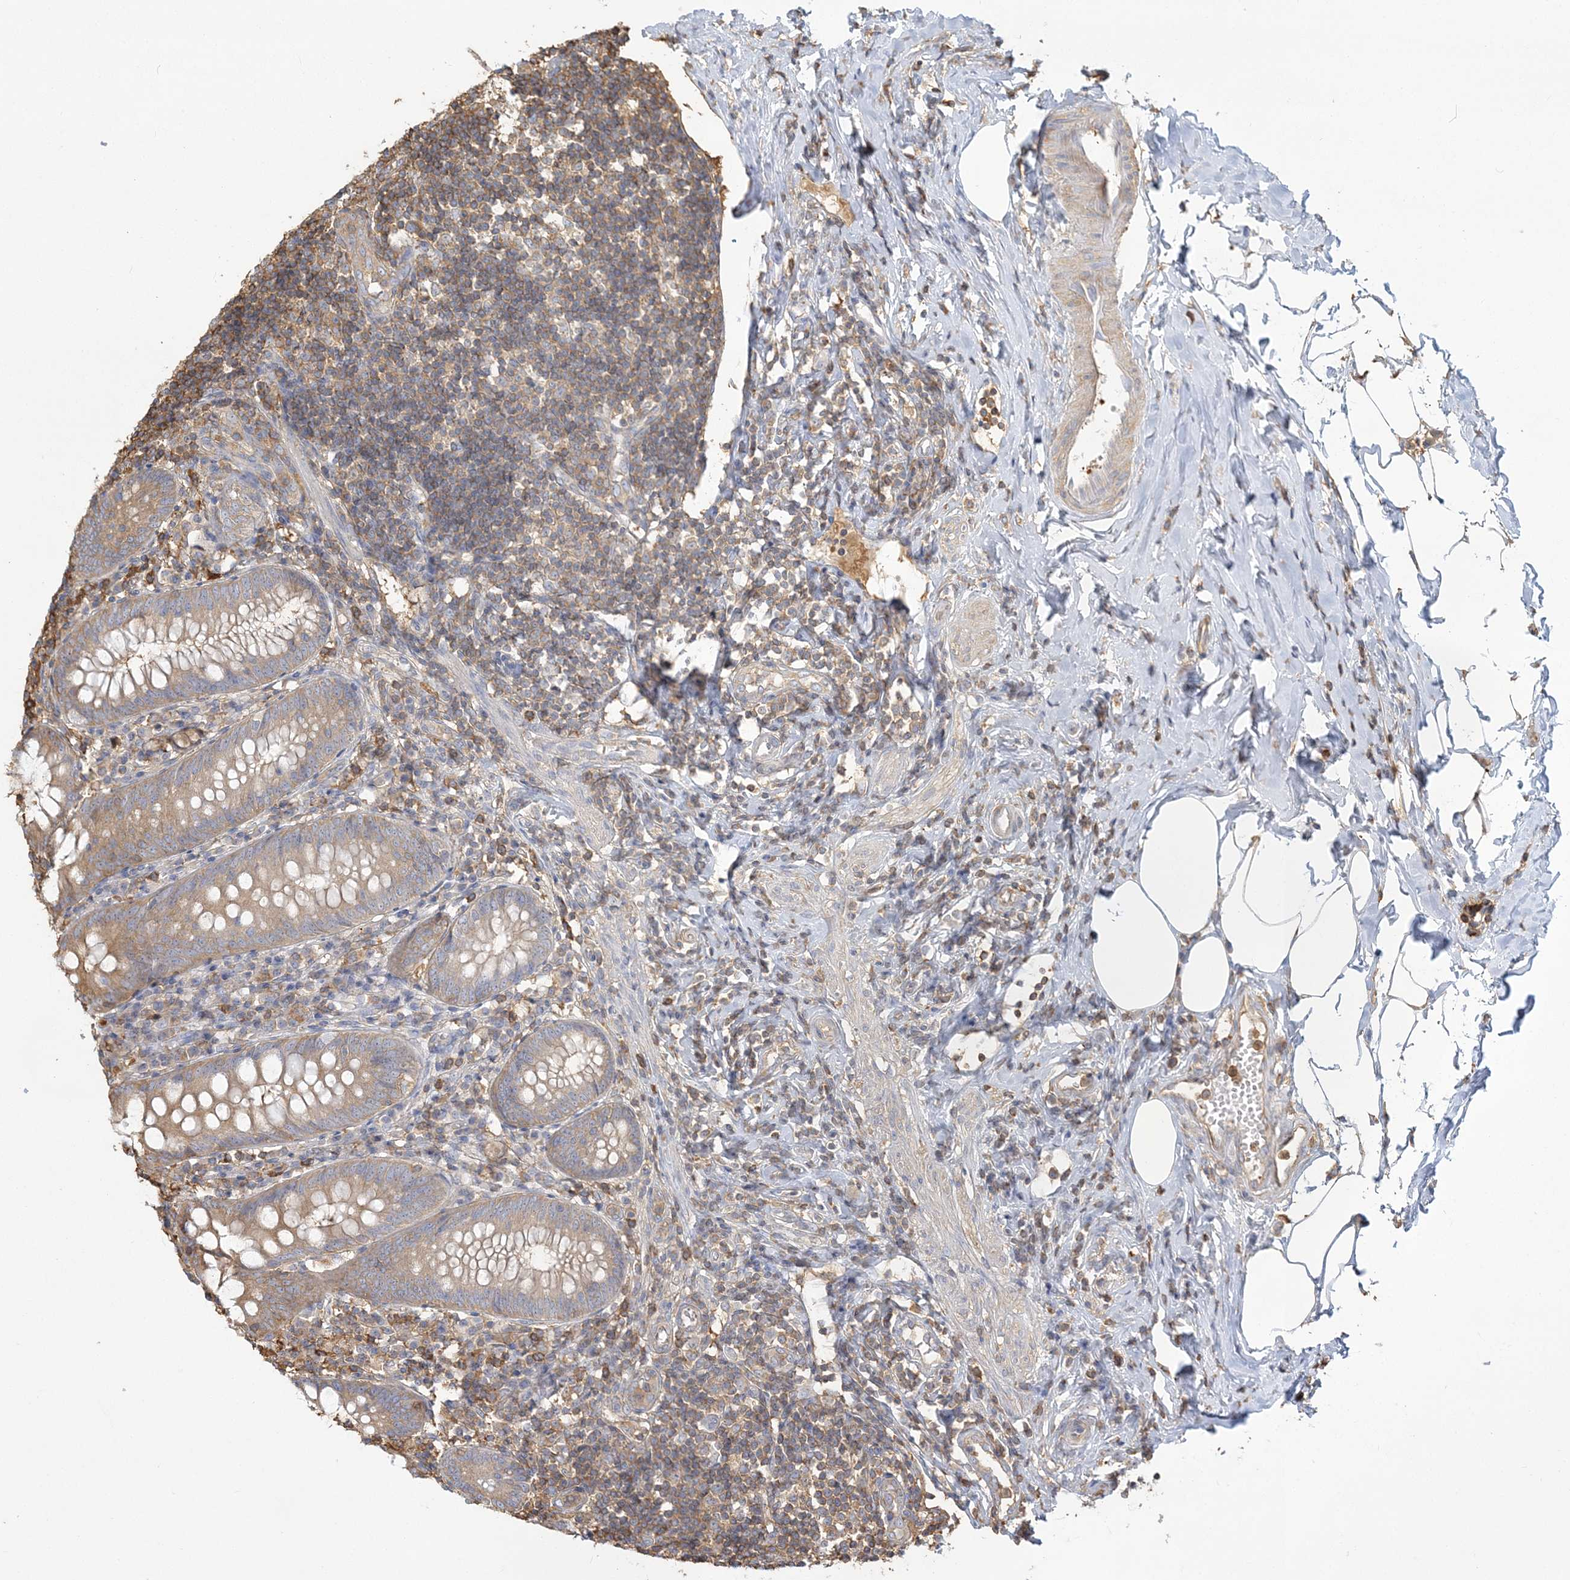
{"staining": {"intensity": "moderate", "quantity": "25%-75%", "location": "cytoplasmic/membranous"}, "tissue": "appendix", "cell_type": "Glandular cells", "image_type": "normal", "snomed": [{"axis": "morphology", "description": "Normal tissue, NOS"}, {"axis": "topography", "description": "Appendix"}], "caption": "Moderate cytoplasmic/membranous protein positivity is seen in approximately 25%-75% of glandular cells in appendix. Nuclei are stained in blue.", "gene": "ANKS1A", "patient": {"sex": "female", "age": 54}}